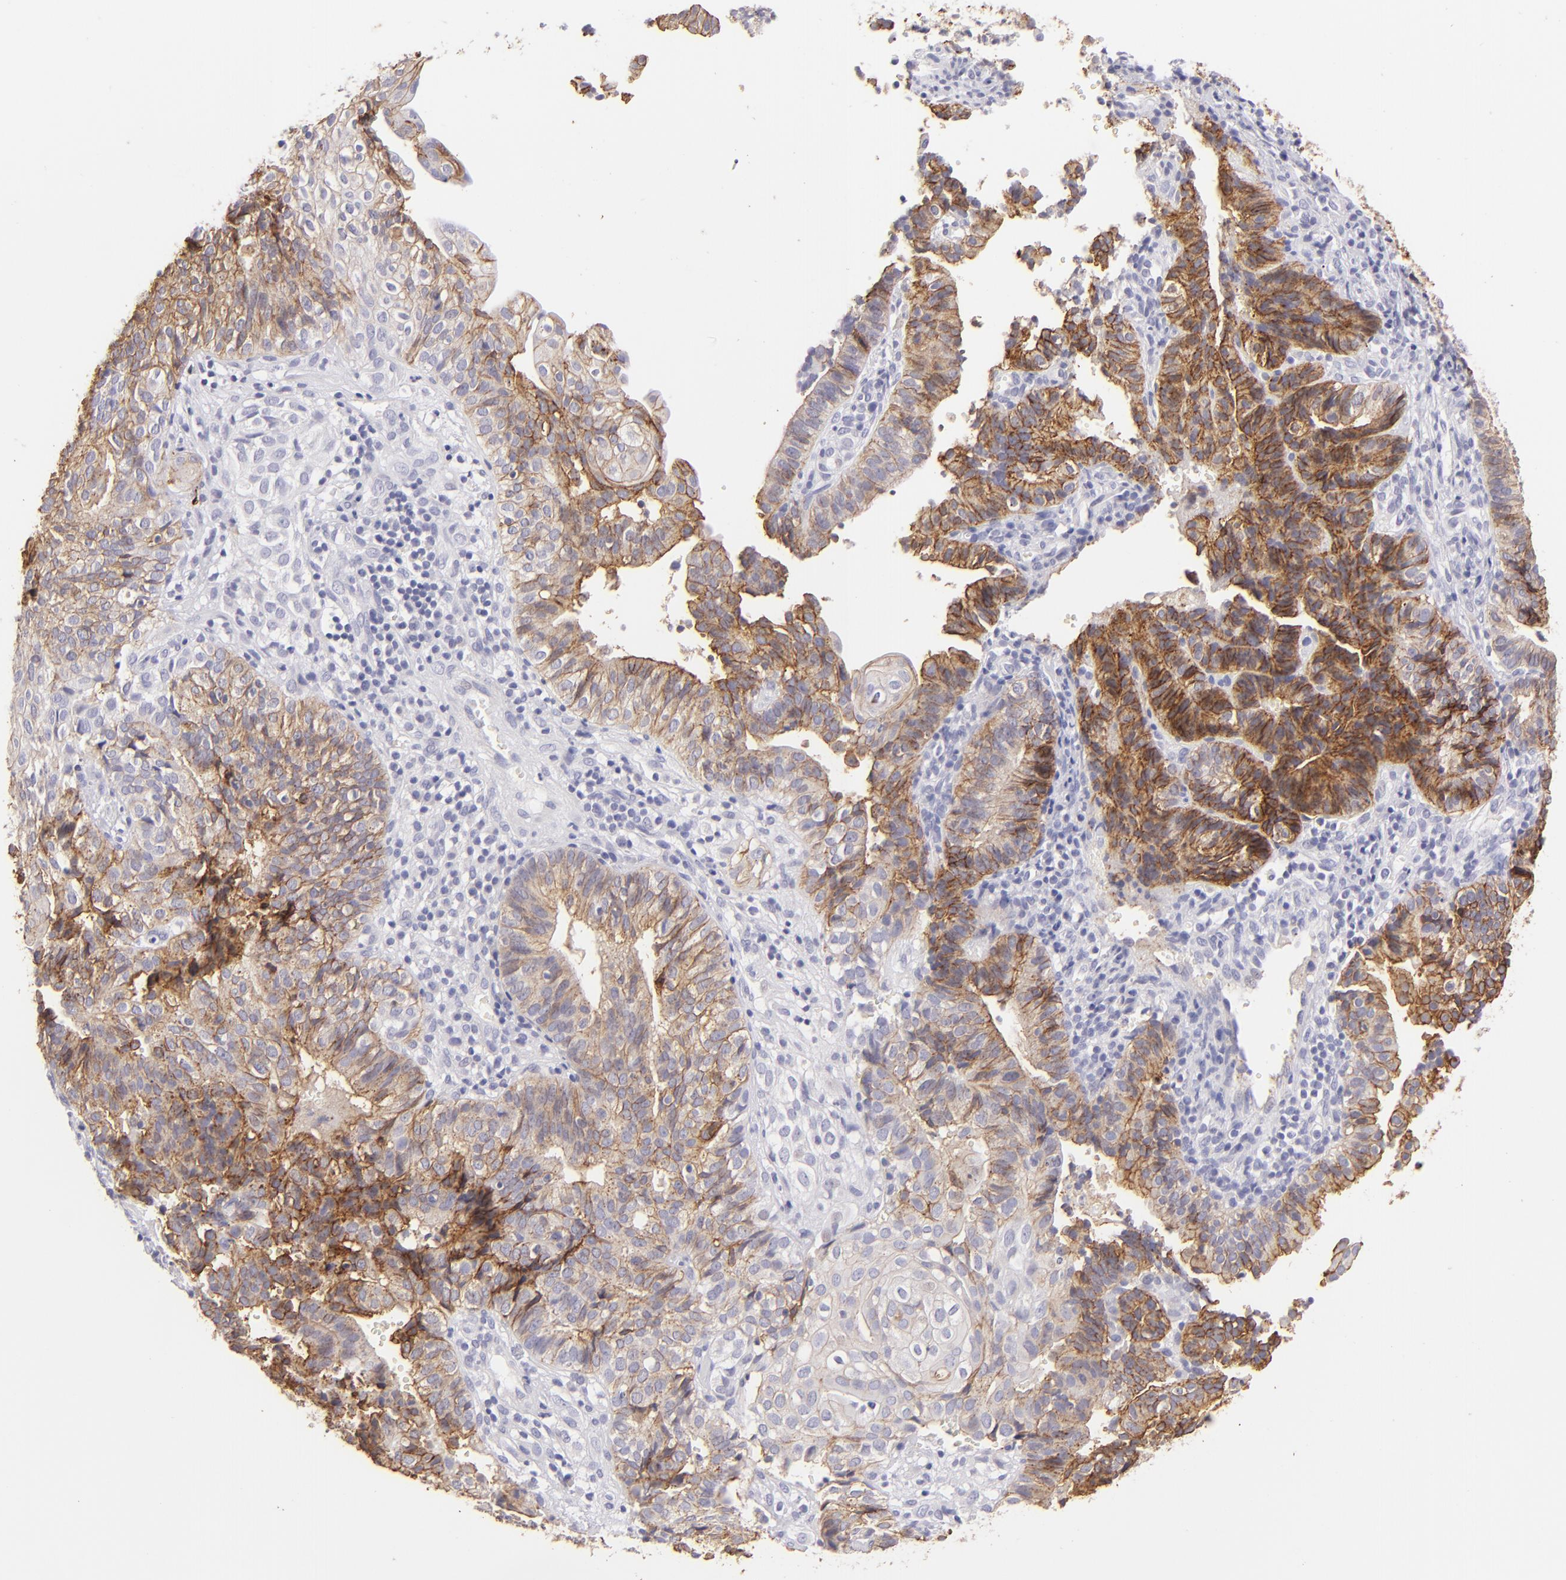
{"staining": {"intensity": "moderate", "quantity": "25%-75%", "location": "cytoplasmic/membranous"}, "tissue": "cervical cancer", "cell_type": "Tumor cells", "image_type": "cancer", "snomed": [{"axis": "morphology", "description": "Adenocarcinoma, NOS"}, {"axis": "topography", "description": "Cervix"}], "caption": "Protein positivity by immunohistochemistry reveals moderate cytoplasmic/membranous staining in approximately 25%-75% of tumor cells in cervical adenocarcinoma.", "gene": "CLDN4", "patient": {"sex": "female", "age": 60}}